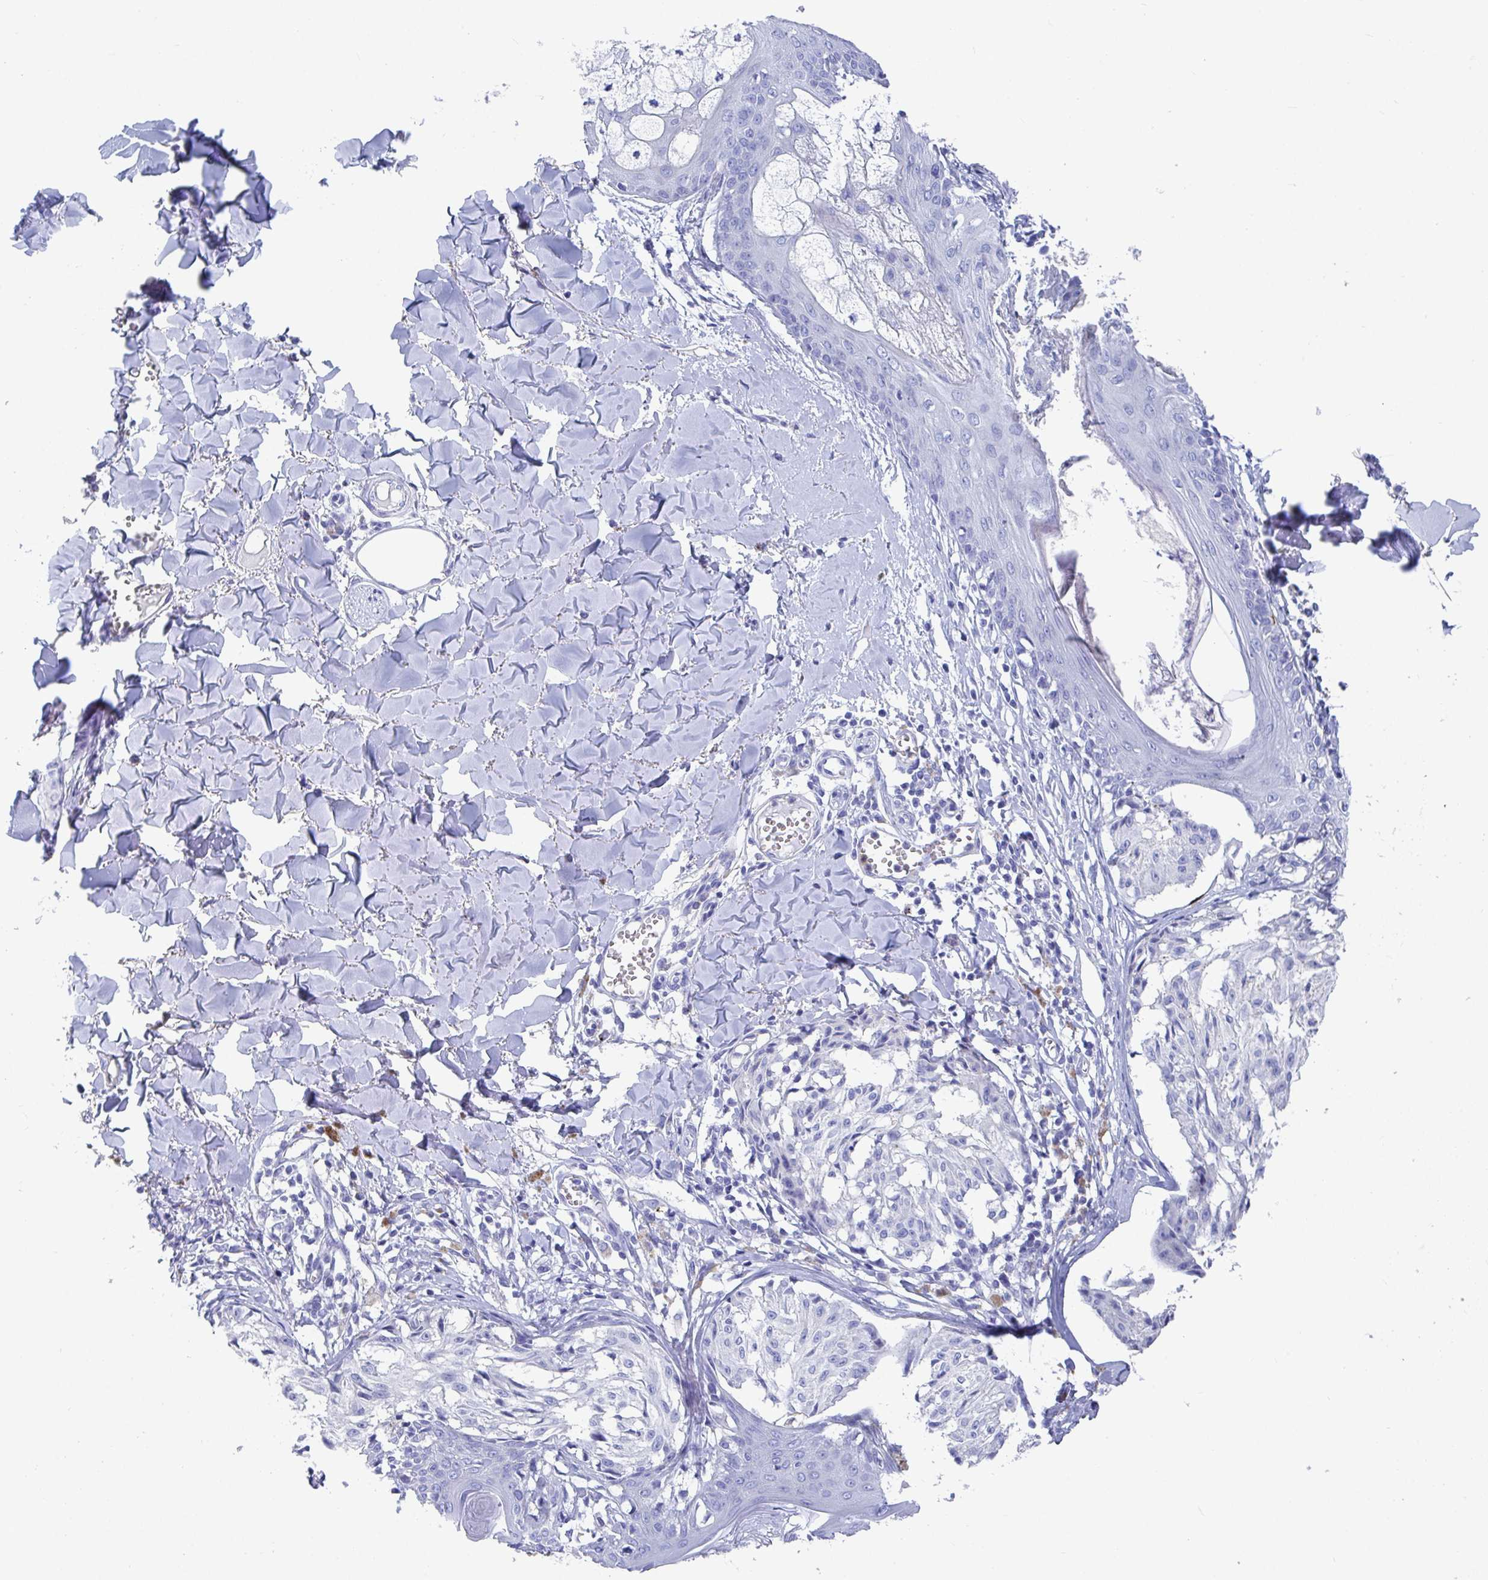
{"staining": {"intensity": "negative", "quantity": "none", "location": "none"}, "tissue": "melanoma", "cell_type": "Tumor cells", "image_type": "cancer", "snomed": [{"axis": "morphology", "description": "Malignant melanoma, NOS"}, {"axis": "topography", "description": "Skin"}], "caption": "Immunohistochemistry of human malignant melanoma displays no positivity in tumor cells.", "gene": "CLDN8", "patient": {"sex": "female", "age": 43}}